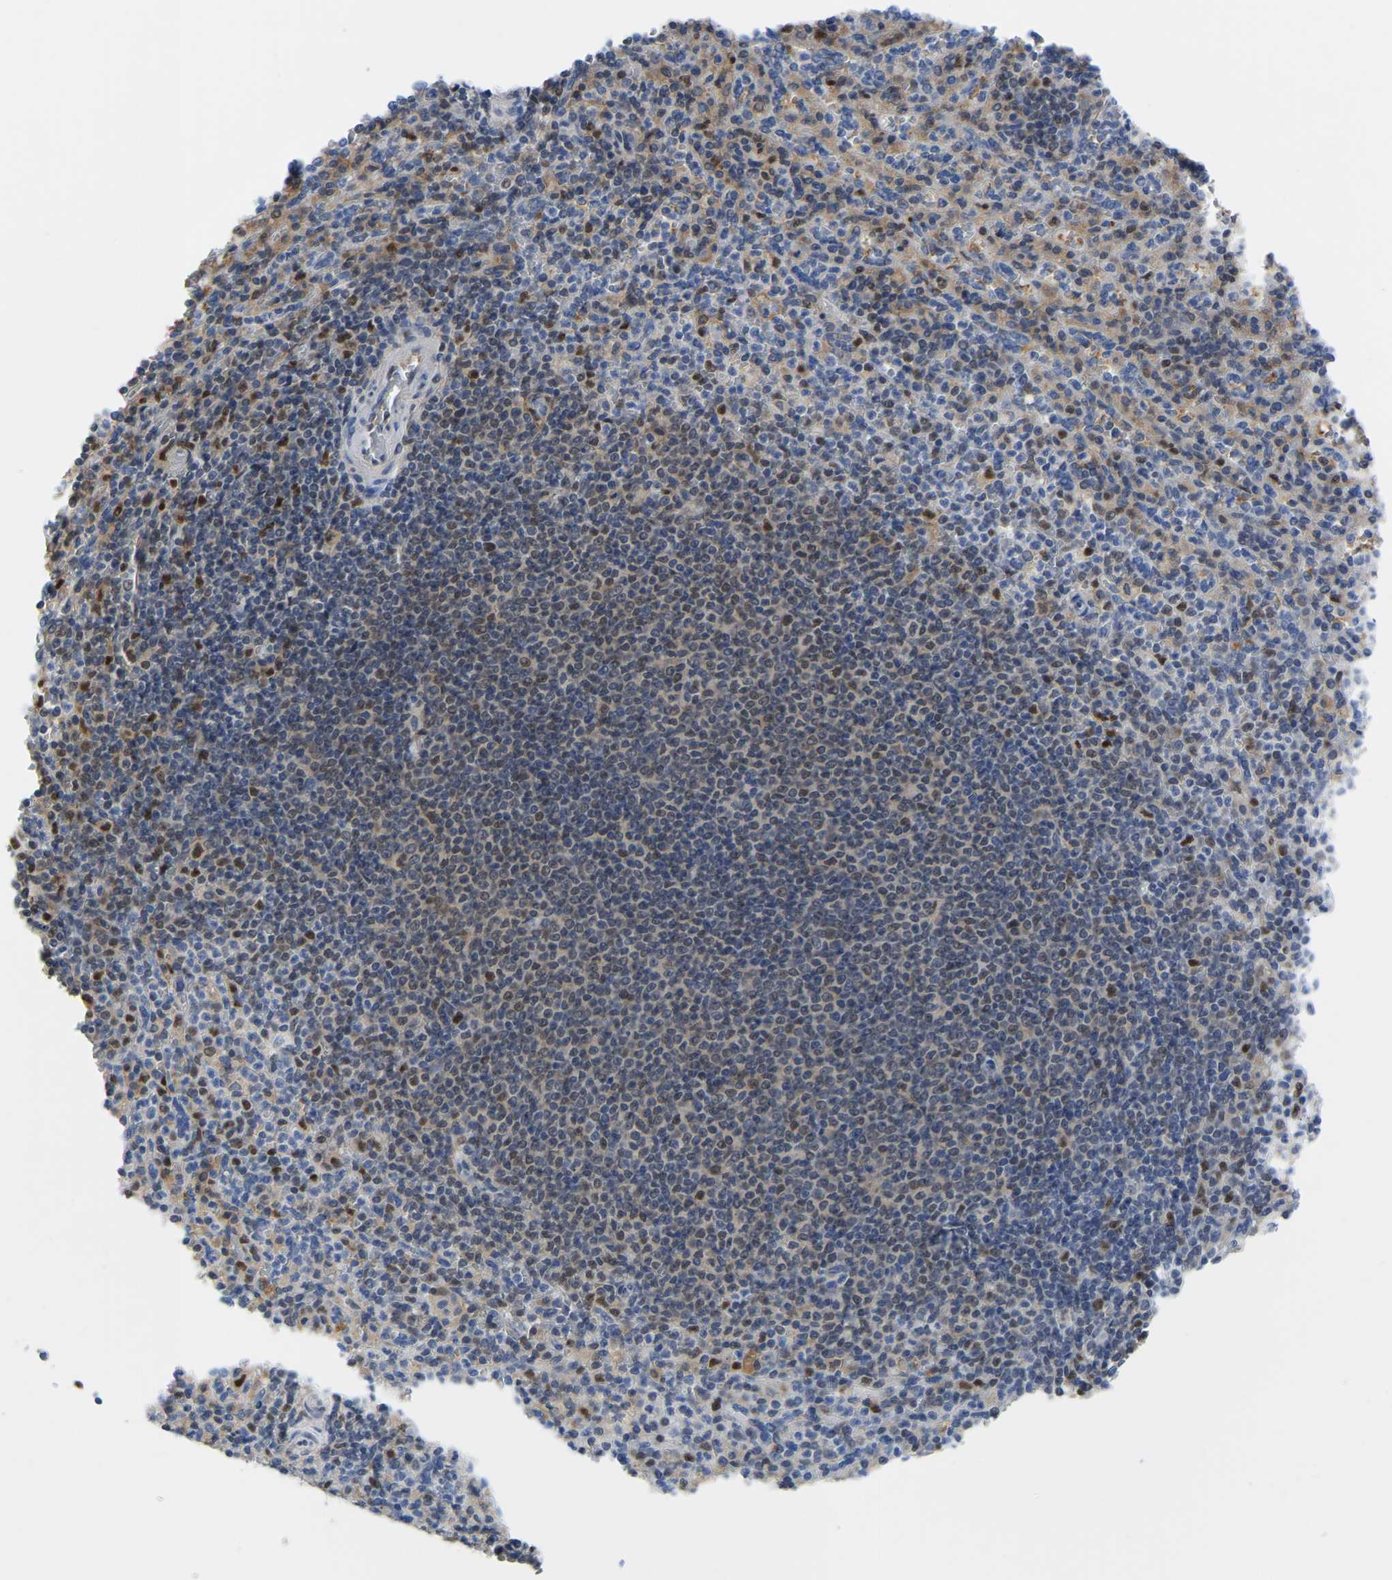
{"staining": {"intensity": "moderate", "quantity": "<25%", "location": "nuclear"}, "tissue": "spleen", "cell_type": "Cells in red pulp", "image_type": "normal", "snomed": [{"axis": "morphology", "description": "Normal tissue, NOS"}, {"axis": "topography", "description": "Spleen"}], "caption": "Moderate nuclear expression for a protein is appreciated in about <25% of cells in red pulp of normal spleen using immunohistochemistry.", "gene": "KLRG2", "patient": {"sex": "male", "age": 36}}